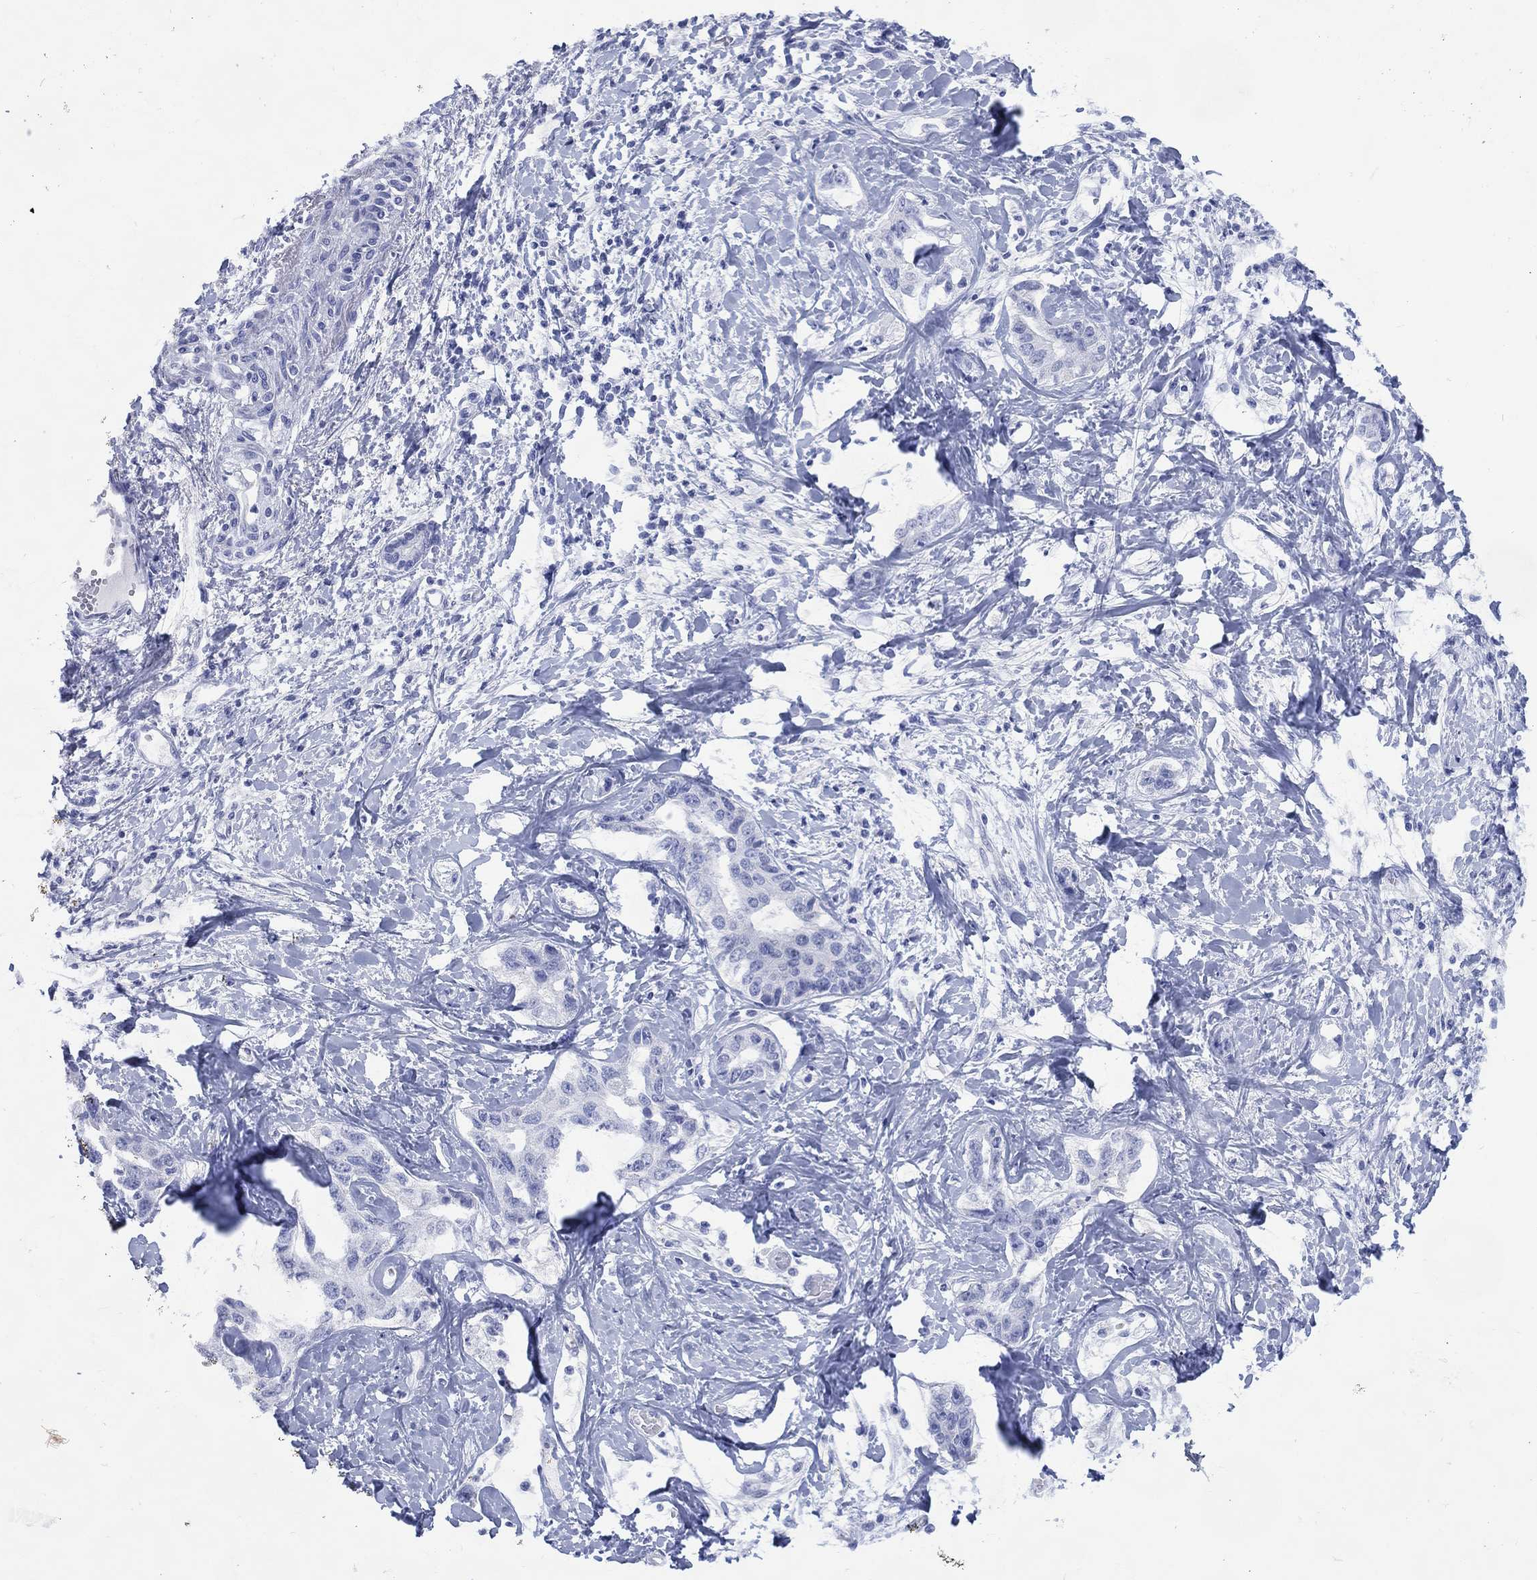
{"staining": {"intensity": "negative", "quantity": "none", "location": "none"}, "tissue": "liver cancer", "cell_type": "Tumor cells", "image_type": "cancer", "snomed": [{"axis": "morphology", "description": "Cholangiocarcinoma"}, {"axis": "topography", "description": "Liver"}], "caption": "Tumor cells are negative for protein expression in human liver cancer (cholangiocarcinoma). (DAB immunohistochemistry visualized using brightfield microscopy, high magnification).", "gene": "LRRD1", "patient": {"sex": "male", "age": 59}}